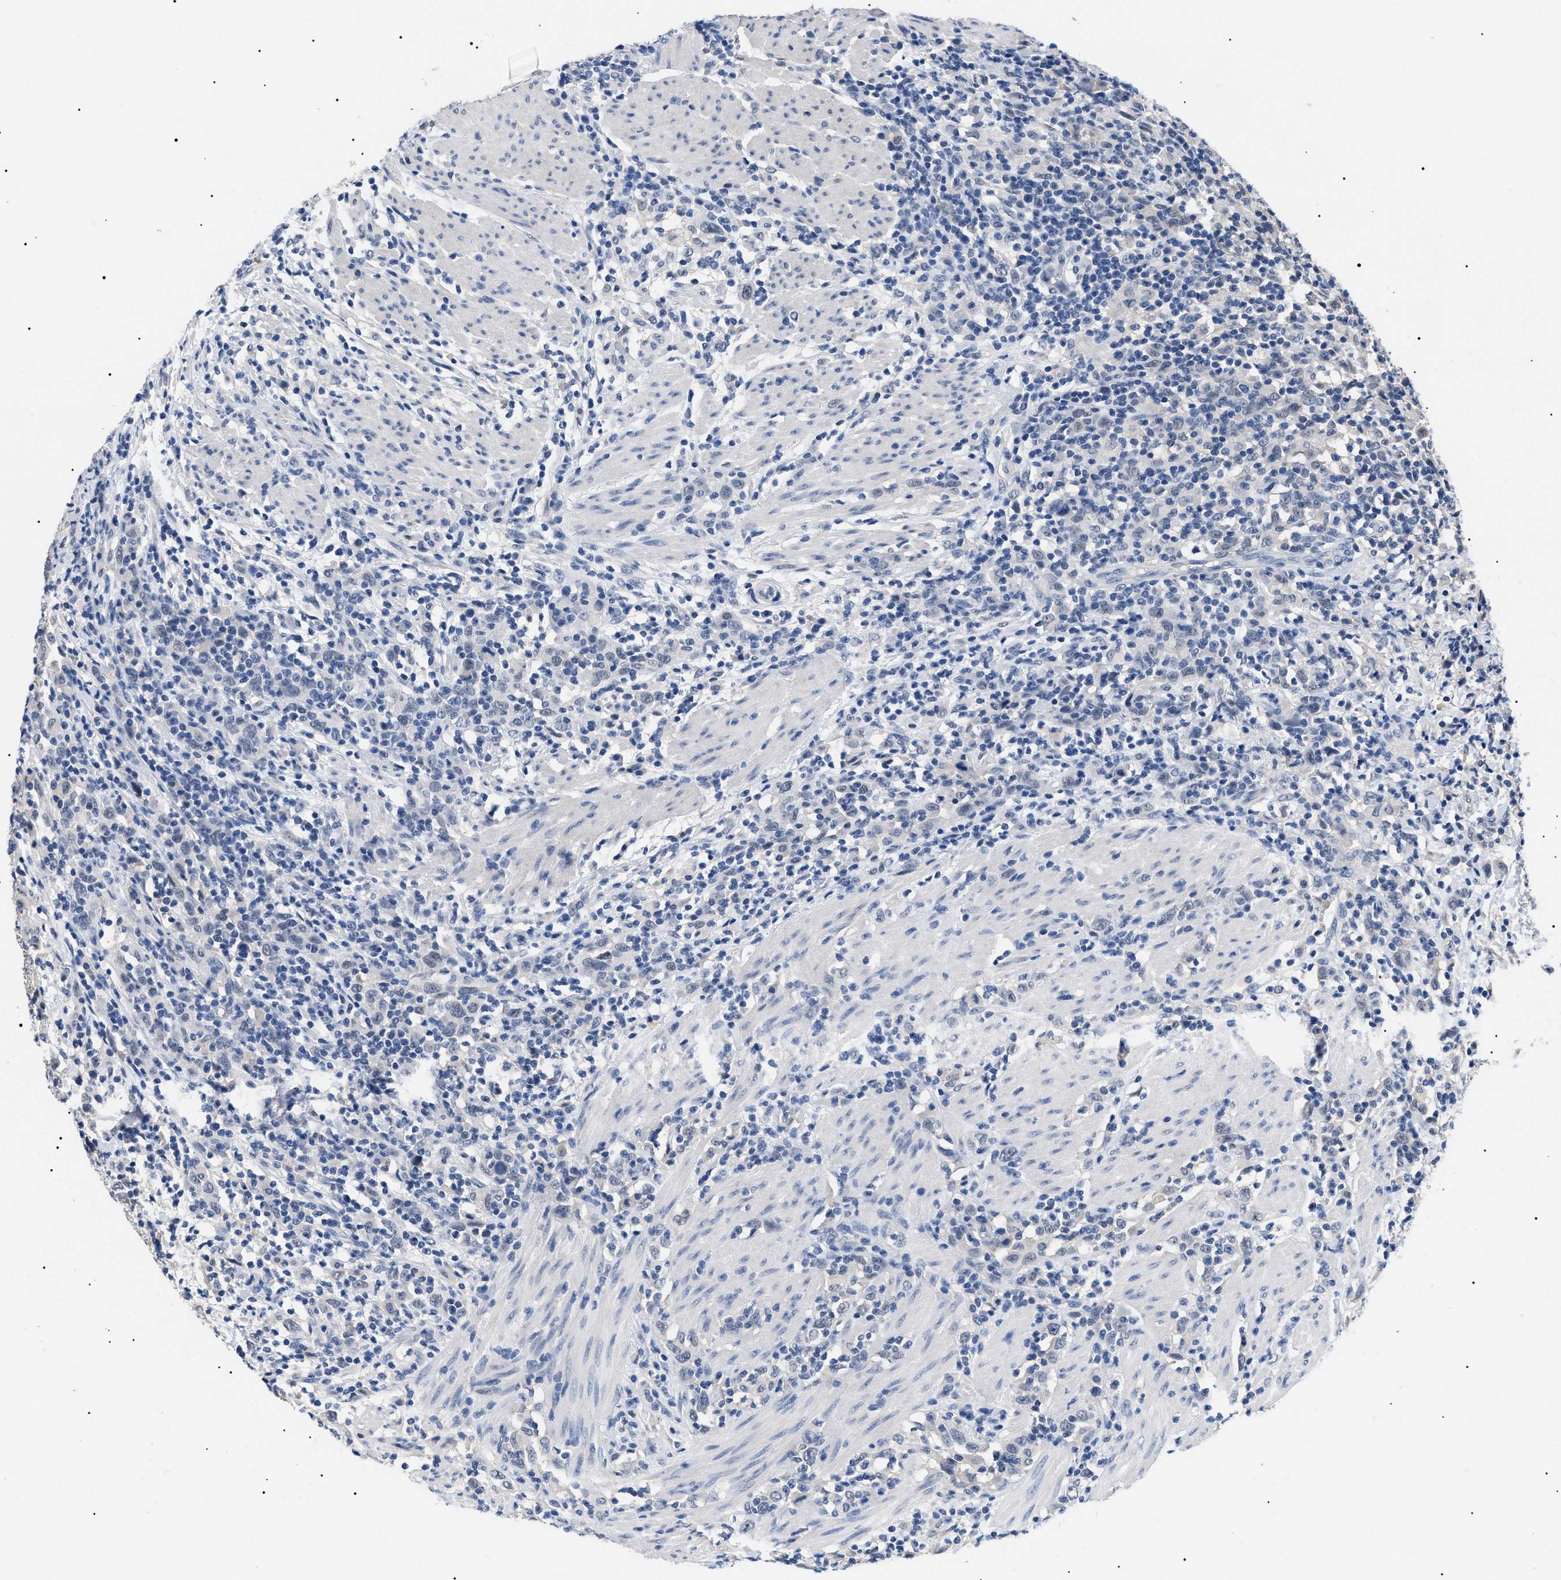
{"staining": {"intensity": "negative", "quantity": "none", "location": "none"}, "tissue": "urothelial cancer", "cell_type": "Tumor cells", "image_type": "cancer", "snomed": [{"axis": "morphology", "description": "Urothelial carcinoma, High grade"}, {"axis": "topography", "description": "Urinary bladder"}], "caption": "This is an immunohistochemistry (IHC) image of urothelial cancer. There is no positivity in tumor cells.", "gene": "PRRT2", "patient": {"sex": "male", "age": 61}}